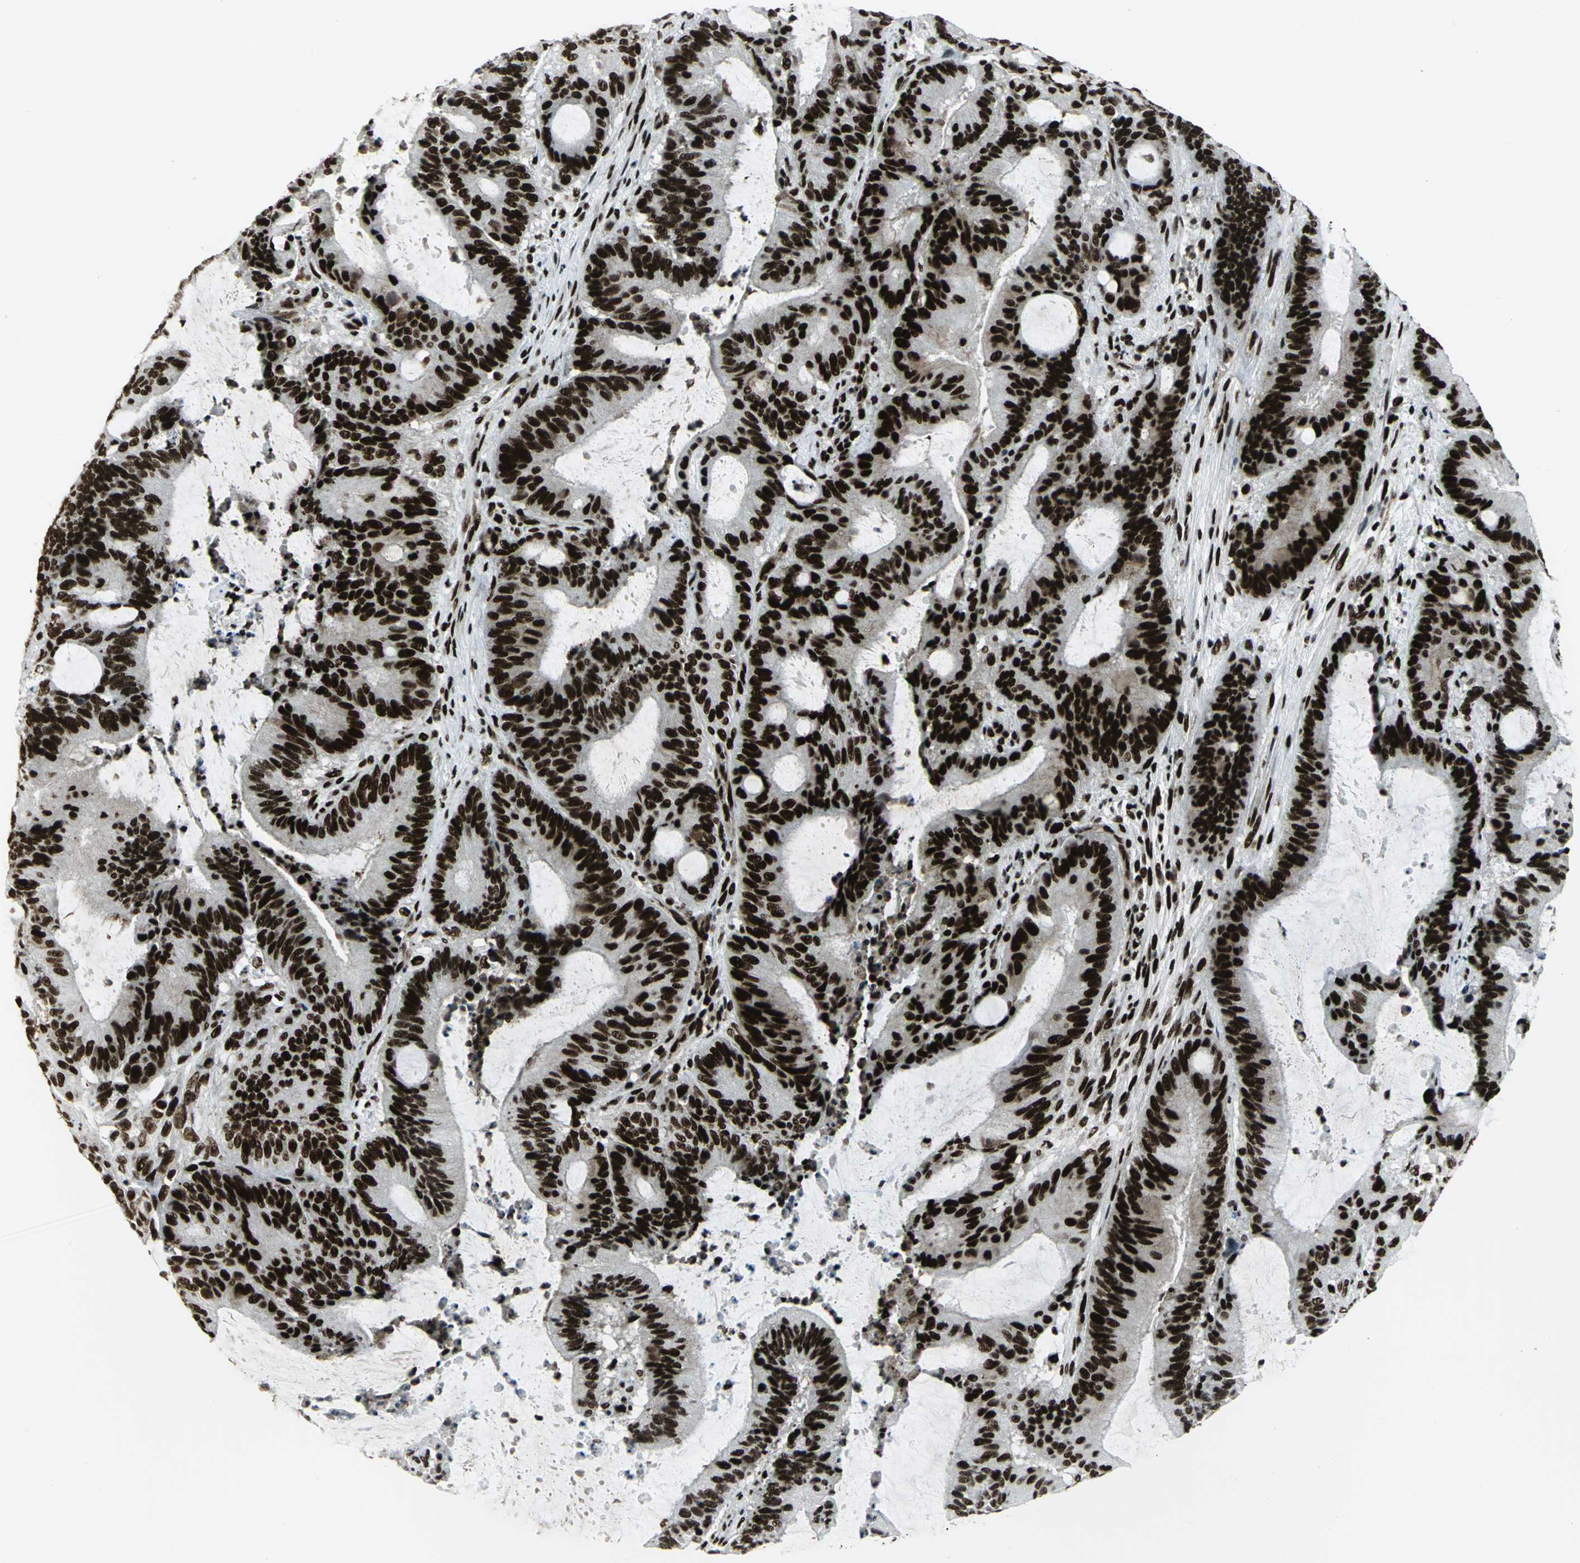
{"staining": {"intensity": "strong", "quantity": ">75%", "location": "nuclear"}, "tissue": "liver cancer", "cell_type": "Tumor cells", "image_type": "cancer", "snomed": [{"axis": "morphology", "description": "Cholangiocarcinoma"}, {"axis": "topography", "description": "Liver"}], "caption": "Protein expression analysis of liver cancer displays strong nuclear expression in about >75% of tumor cells. (DAB (3,3'-diaminobenzidine) IHC with brightfield microscopy, high magnification).", "gene": "SMARCA4", "patient": {"sex": "female", "age": 73}}